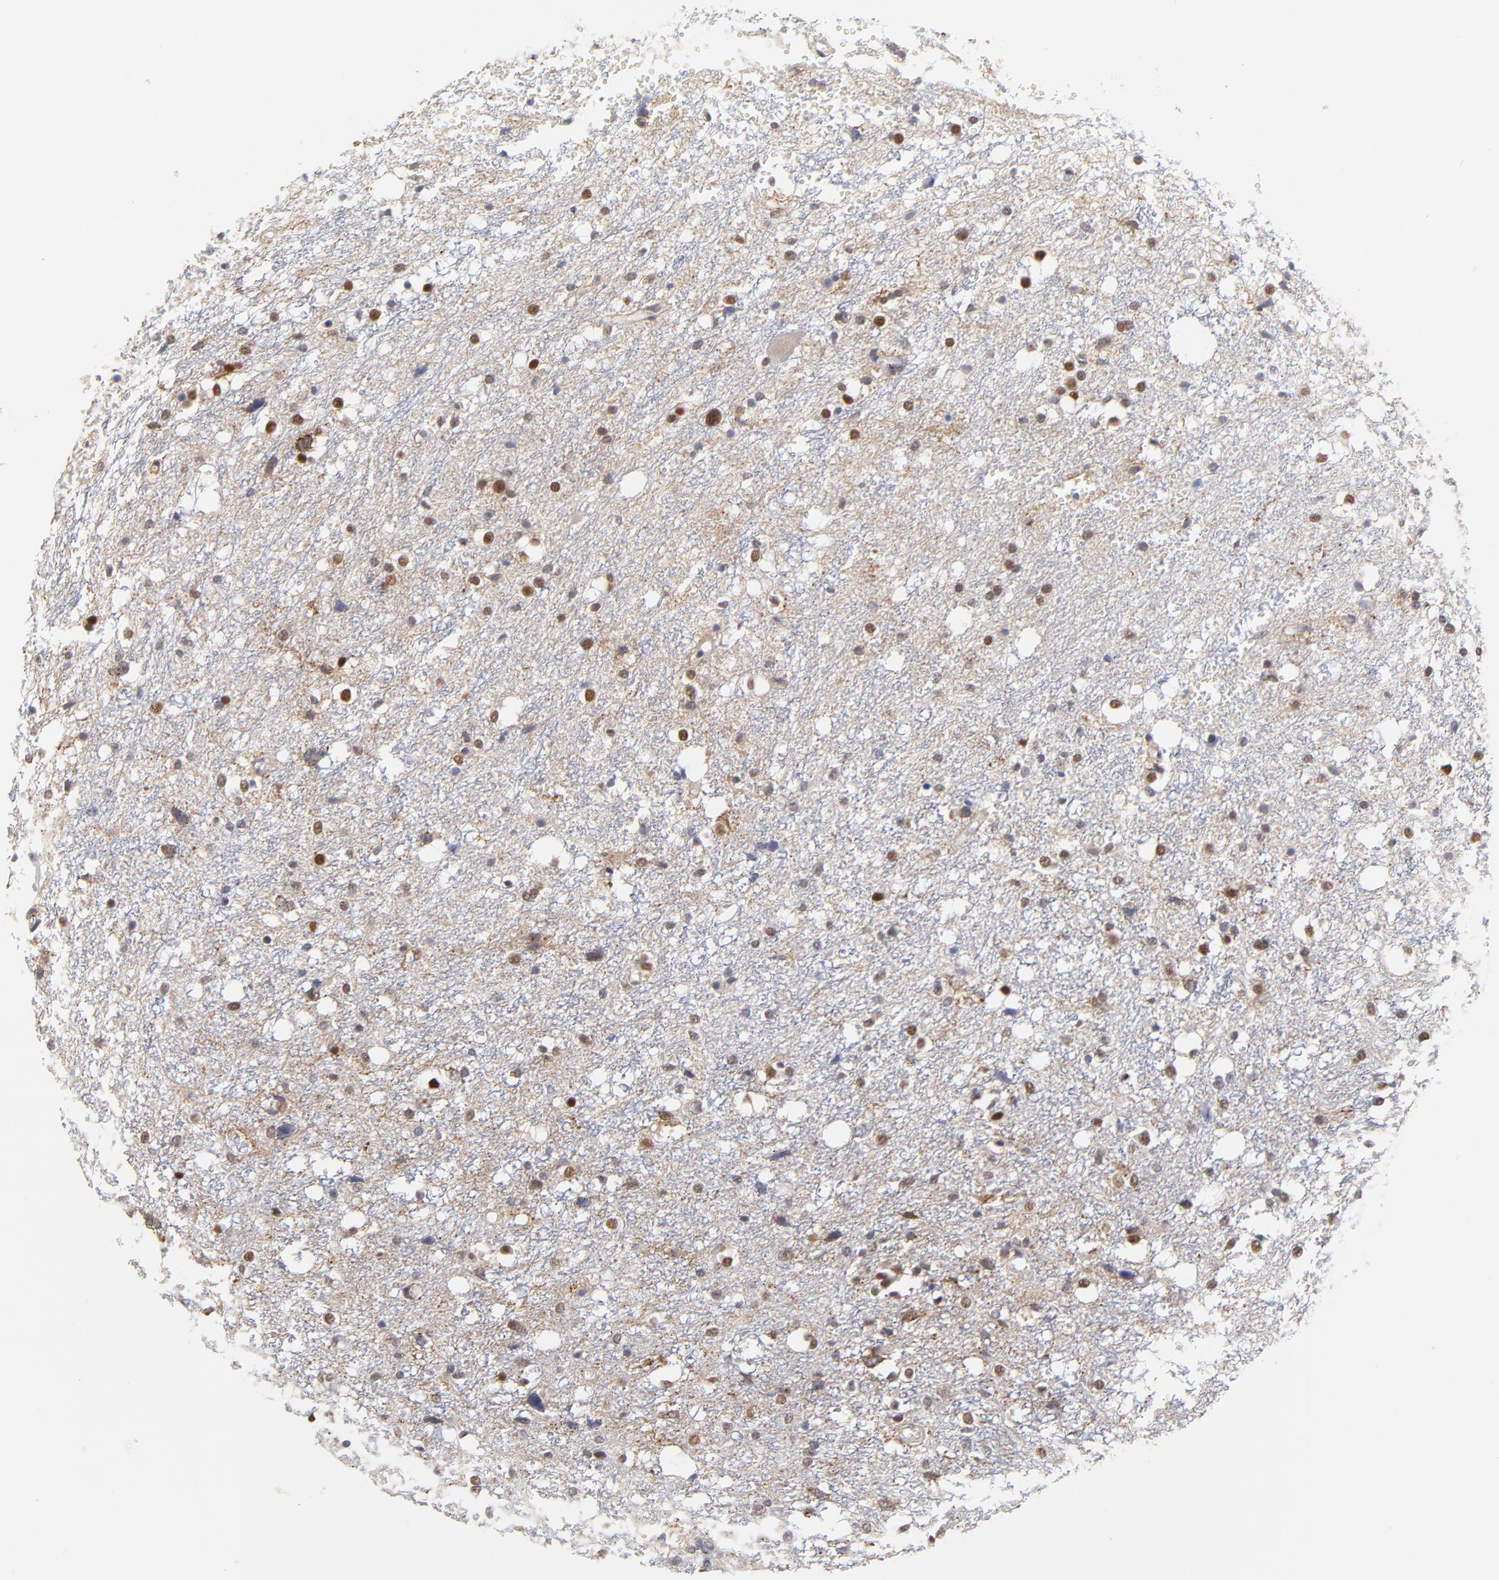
{"staining": {"intensity": "moderate", "quantity": "25%-75%", "location": "nuclear"}, "tissue": "glioma", "cell_type": "Tumor cells", "image_type": "cancer", "snomed": [{"axis": "morphology", "description": "Glioma, malignant, High grade"}, {"axis": "topography", "description": "Brain"}], "caption": "Immunohistochemical staining of human high-grade glioma (malignant) exhibits moderate nuclear protein expression in approximately 25%-75% of tumor cells.", "gene": "OGFOD1", "patient": {"sex": "female", "age": 59}}